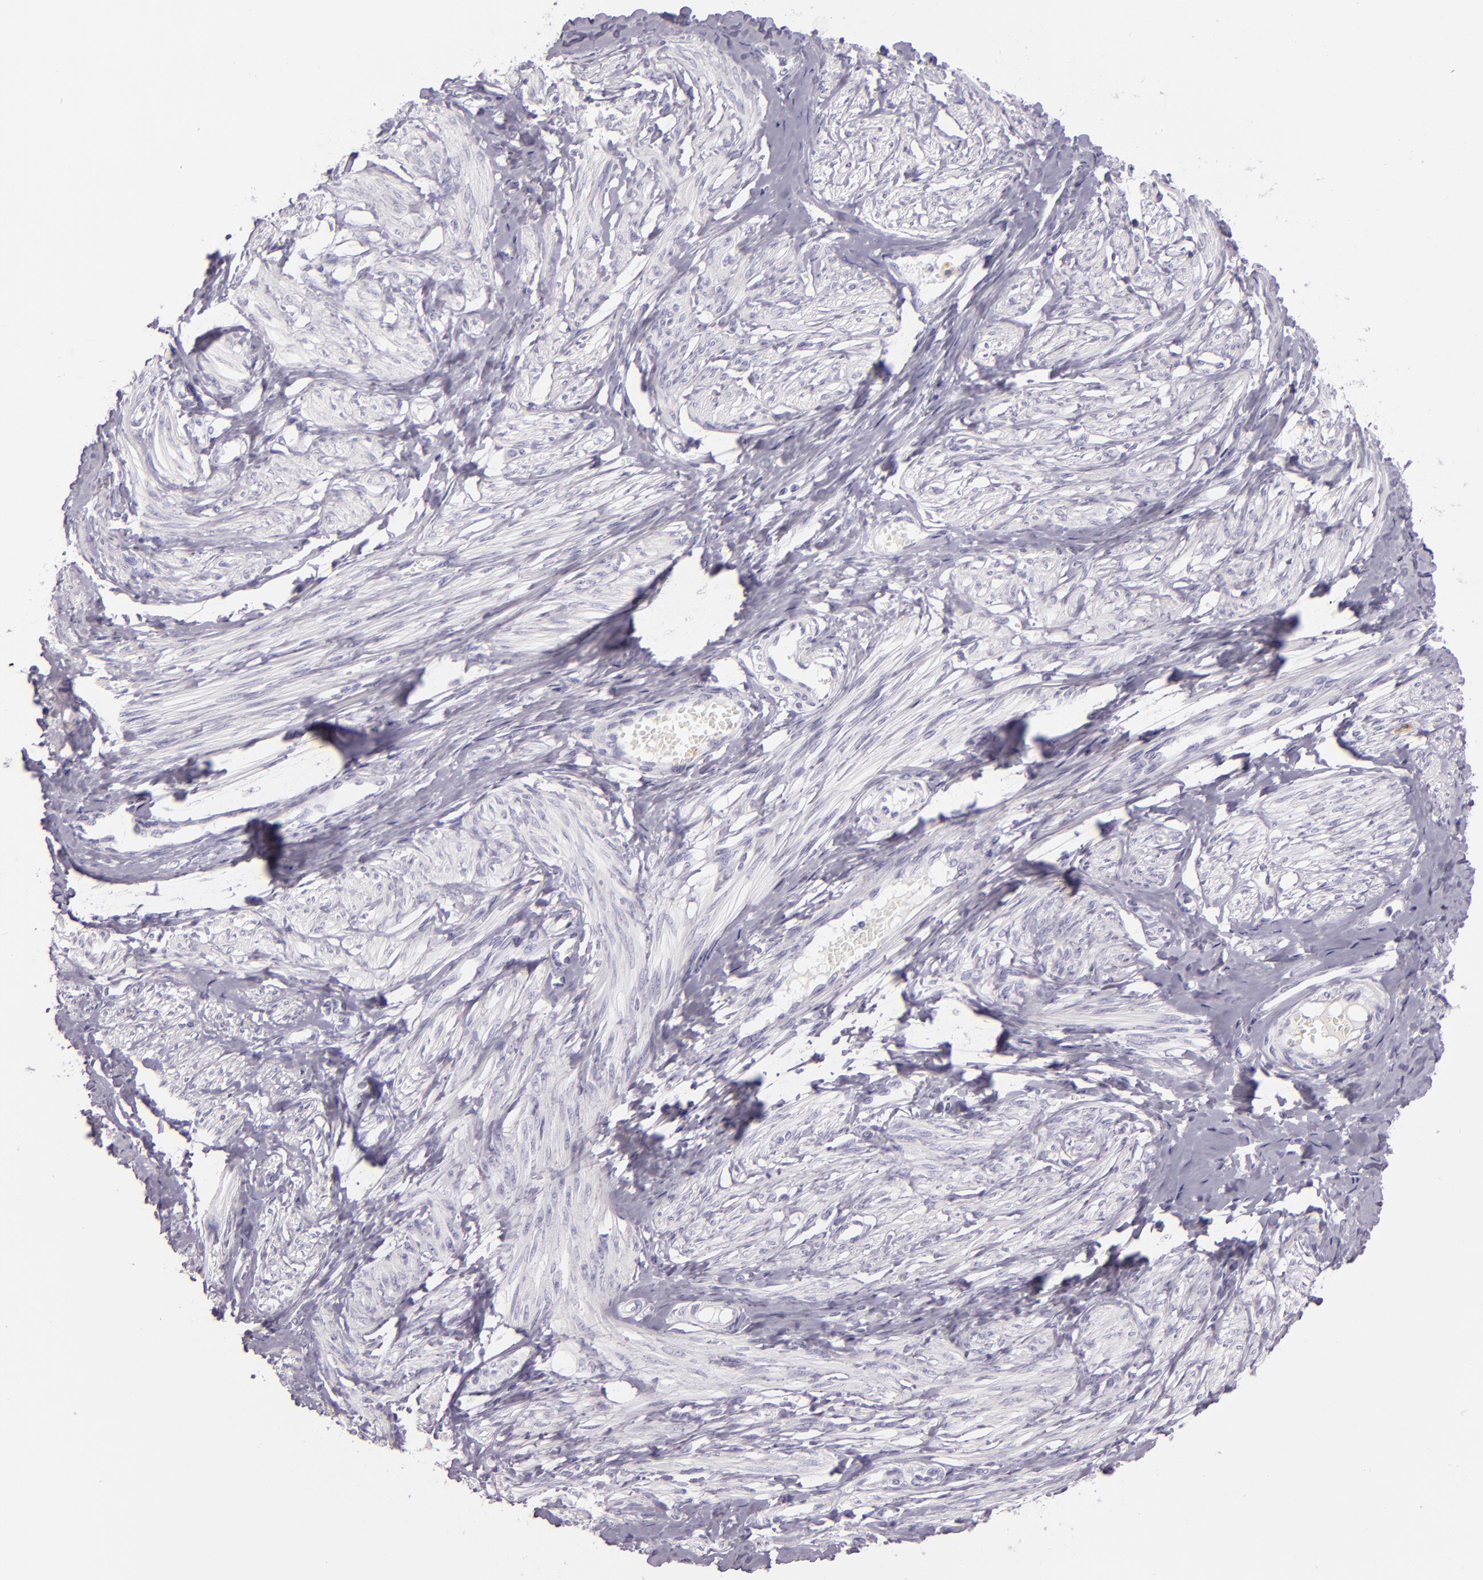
{"staining": {"intensity": "negative", "quantity": "none", "location": "none"}, "tissue": "smooth muscle", "cell_type": "Smooth muscle cells", "image_type": "normal", "snomed": [{"axis": "morphology", "description": "Normal tissue, NOS"}, {"axis": "topography", "description": "Smooth muscle"}, {"axis": "topography", "description": "Uterus"}], "caption": "Immunohistochemistry micrograph of normal smooth muscle stained for a protein (brown), which exhibits no positivity in smooth muscle cells.", "gene": "CEACAM1", "patient": {"sex": "female", "age": 39}}